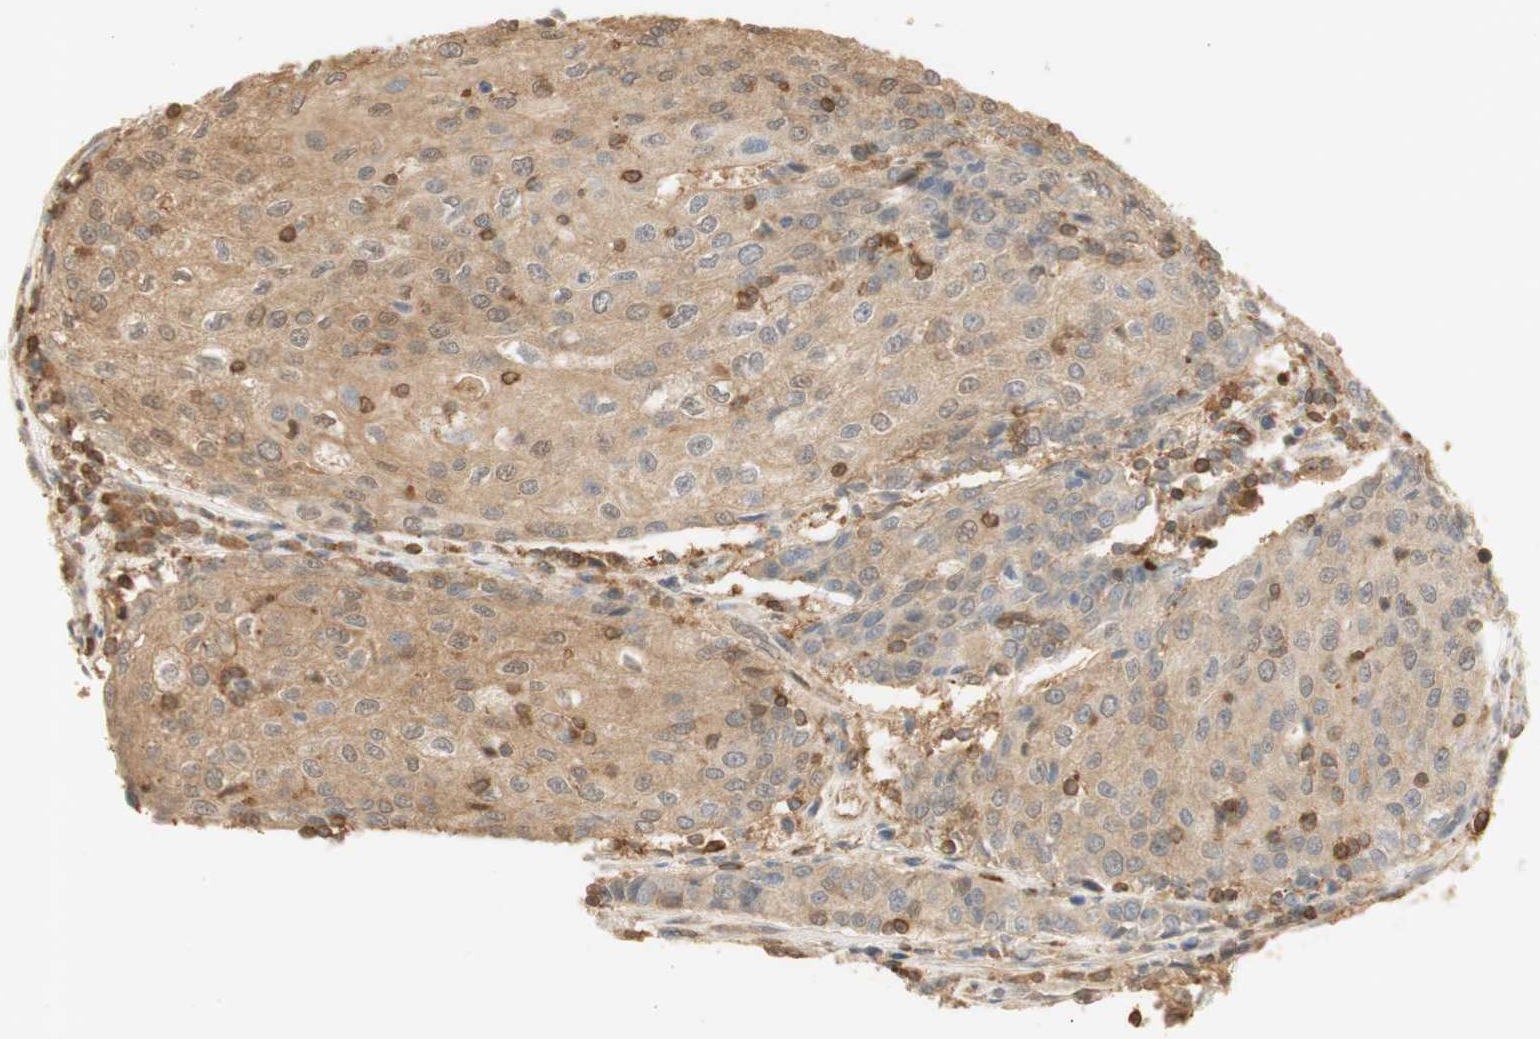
{"staining": {"intensity": "moderate", "quantity": ">75%", "location": "cytoplasmic/membranous"}, "tissue": "urothelial cancer", "cell_type": "Tumor cells", "image_type": "cancer", "snomed": [{"axis": "morphology", "description": "Urothelial carcinoma, High grade"}, {"axis": "topography", "description": "Urinary bladder"}], "caption": "Tumor cells demonstrate medium levels of moderate cytoplasmic/membranous positivity in about >75% of cells in high-grade urothelial carcinoma. (DAB (3,3'-diaminobenzidine) IHC, brown staining for protein, blue staining for nuclei).", "gene": "NAP1L4", "patient": {"sex": "female", "age": 85}}